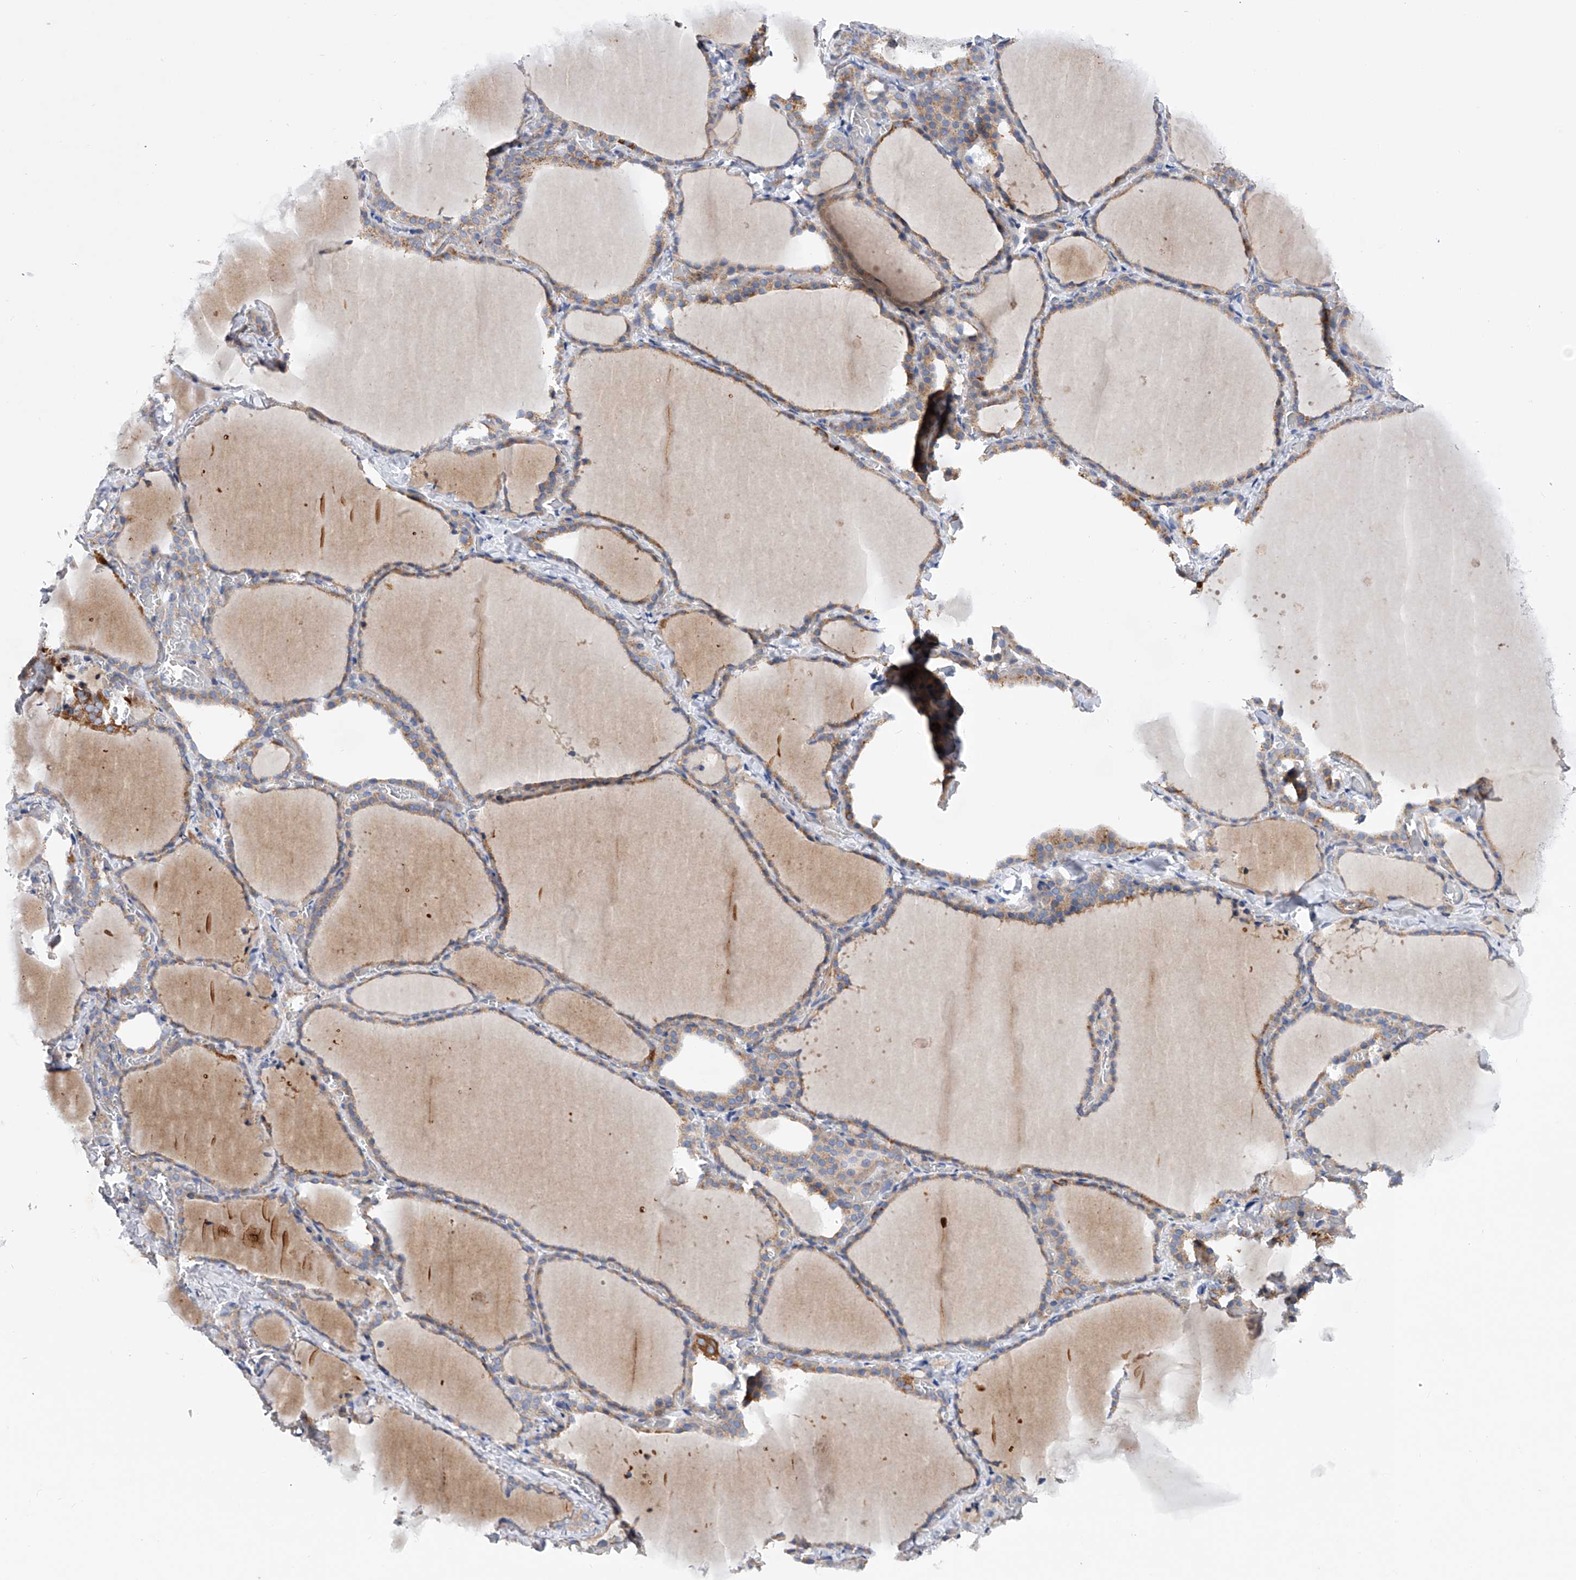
{"staining": {"intensity": "moderate", "quantity": "25%-75%", "location": "cytoplasmic/membranous"}, "tissue": "thyroid gland", "cell_type": "Glandular cells", "image_type": "normal", "snomed": [{"axis": "morphology", "description": "Normal tissue, NOS"}, {"axis": "topography", "description": "Thyroid gland"}], "caption": "Protein expression analysis of unremarkable human thyroid gland reveals moderate cytoplasmic/membranous positivity in approximately 25%-75% of glandular cells. Immunohistochemistry stains the protein in brown and the nuclei are stained blue.", "gene": "MLYCD", "patient": {"sex": "female", "age": 22}}